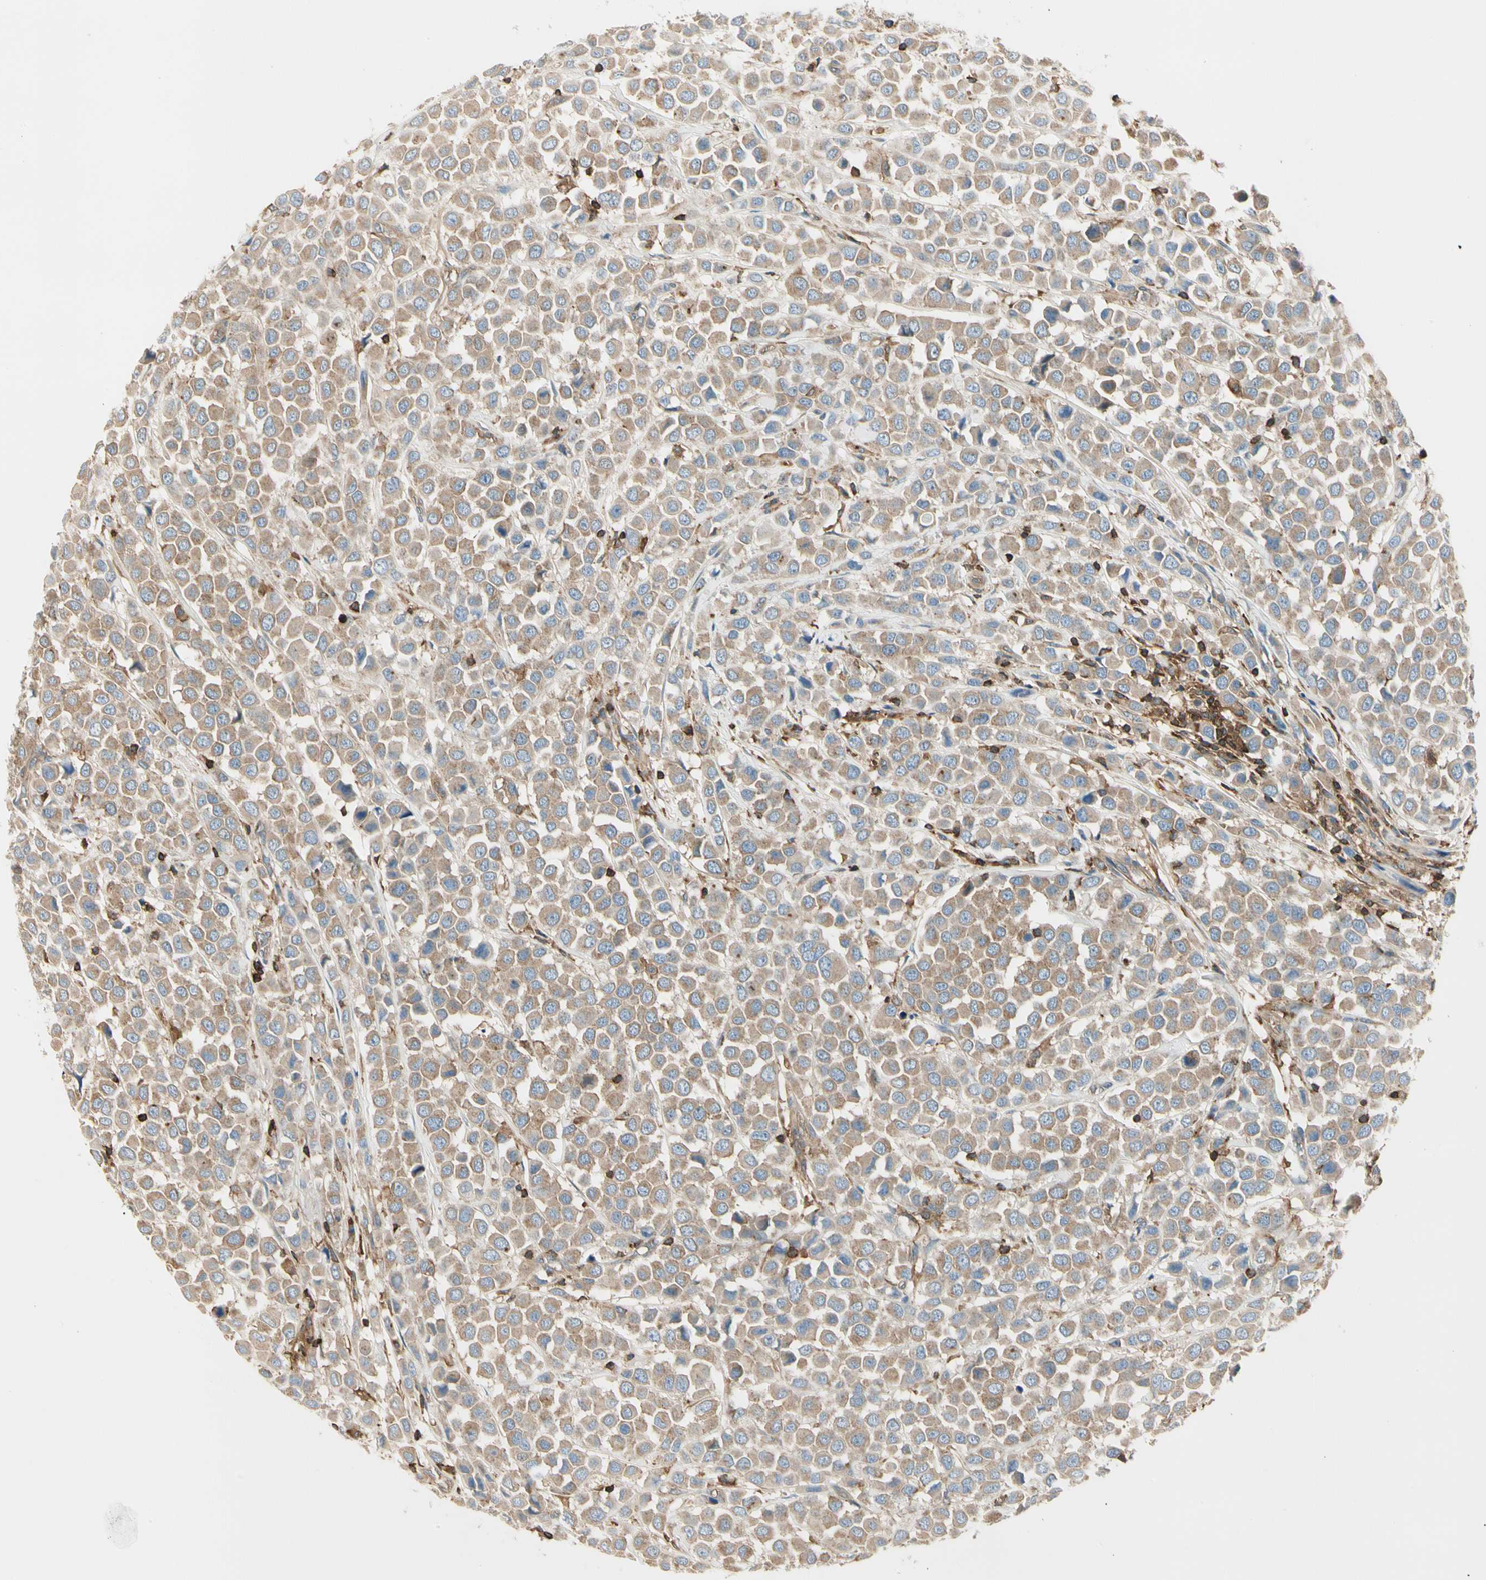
{"staining": {"intensity": "weak", "quantity": ">75%", "location": "cytoplasmic/membranous"}, "tissue": "breast cancer", "cell_type": "Tumor cells", "image_type": "cancer", "snomed": [{"axis": "morphology", "description": "Duct carcinoma"}, {"axis": "topography", "description": "Breast"}], "caption": "Invasive ductal carcinoma (breast) stained with DAB immunohistochemistry exhibits low levels of weak cytoplasmic/membranous expression in about >75% of tumor cells.", "gene": "CAPZA2", "patient": {"sex": "female", "age": 61}}